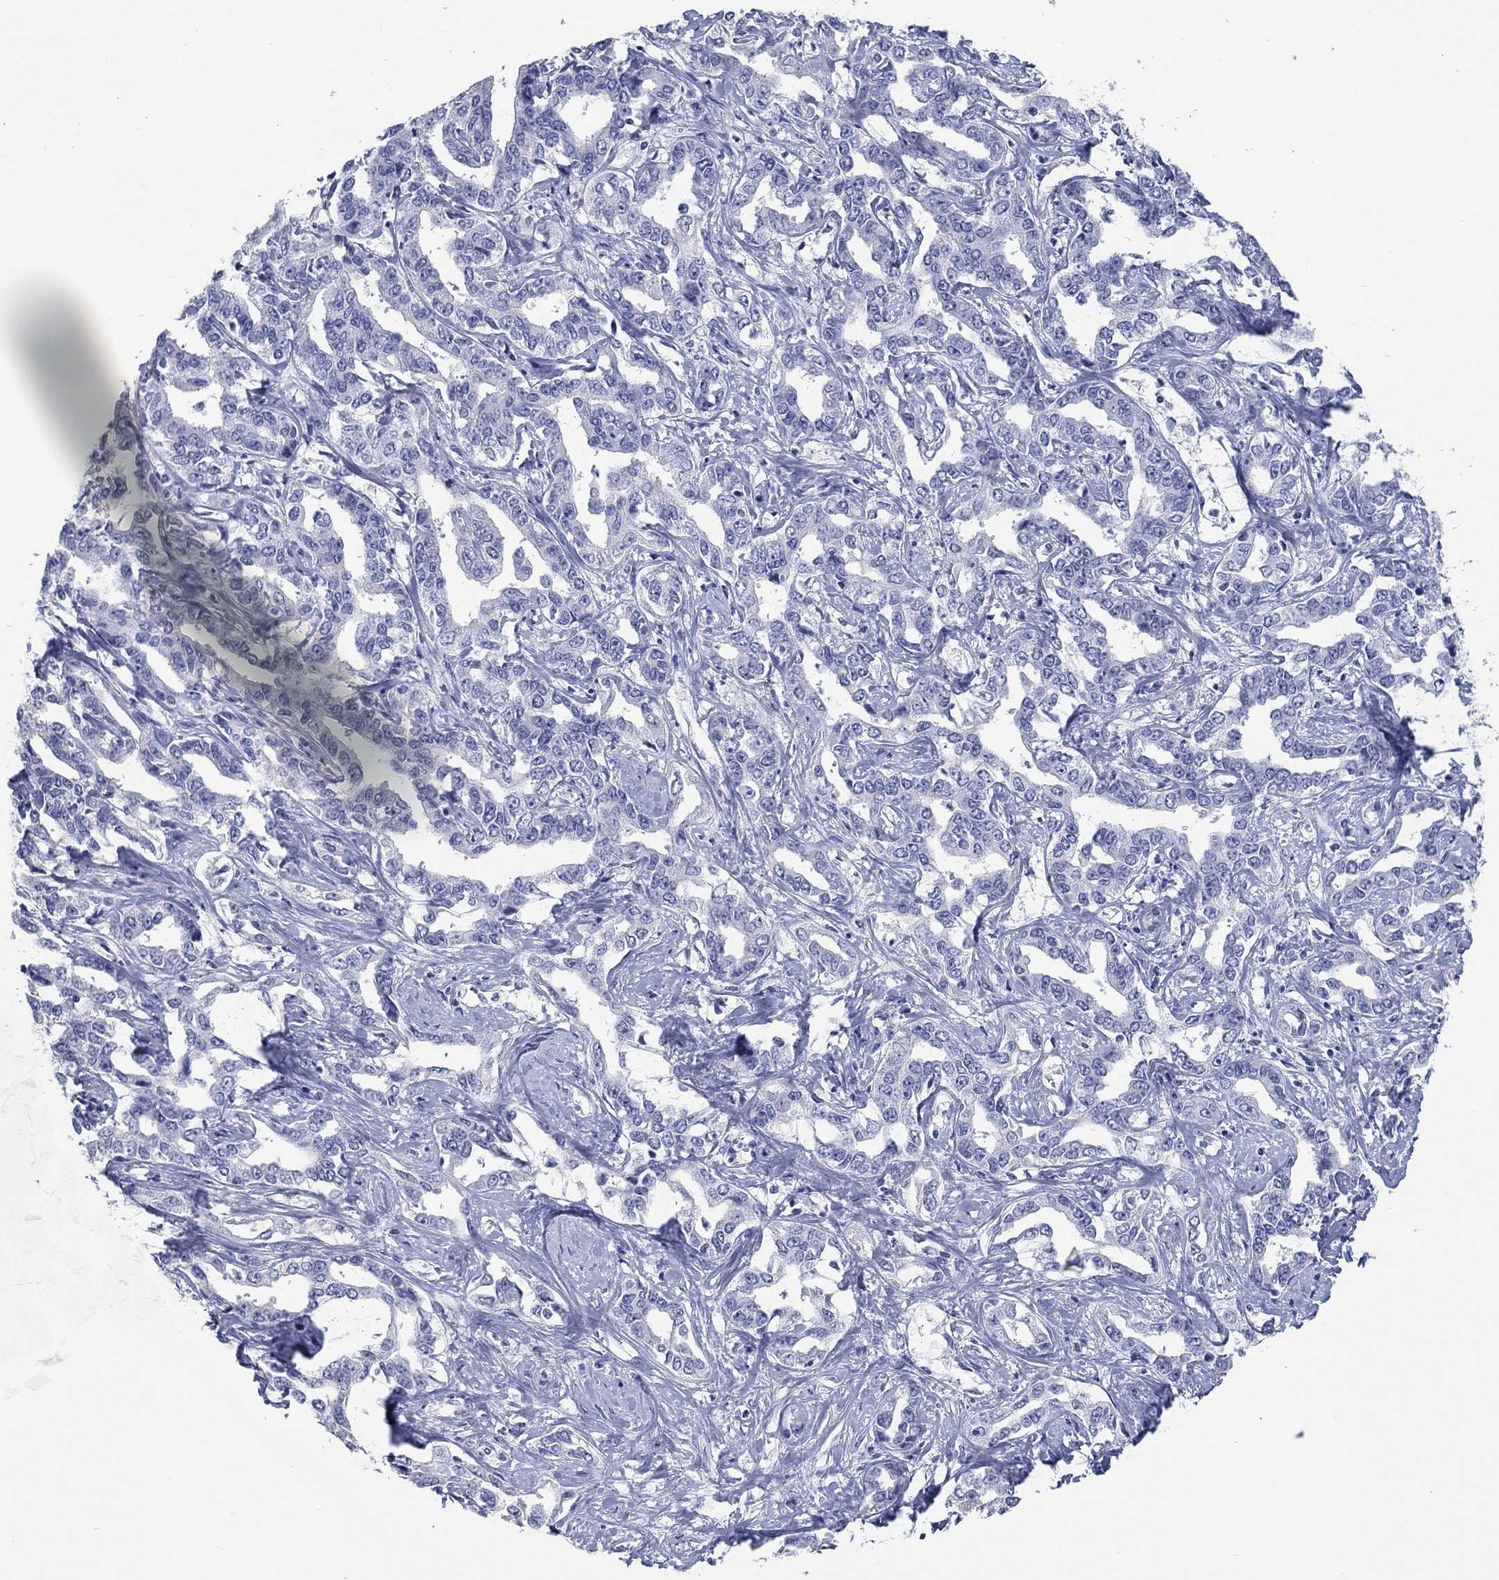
{"staining": {"intensity": "negative", "quantity": "none", "location": "none"}, "tissue": "liver cancer", "cell_type": "Tumor cells", "image_type": "cancer", "snomed": [{"axis": "morphology", "description": "Cholangiocarcinoma"}, {"axis": "topography", "description": "Liver"}], "caption": "Protein analysis of liver cancer reveals no significant staining in tumor cells.", "gene": "ATP6V1G2", "patient": {"sex": "male", "age": 59}}